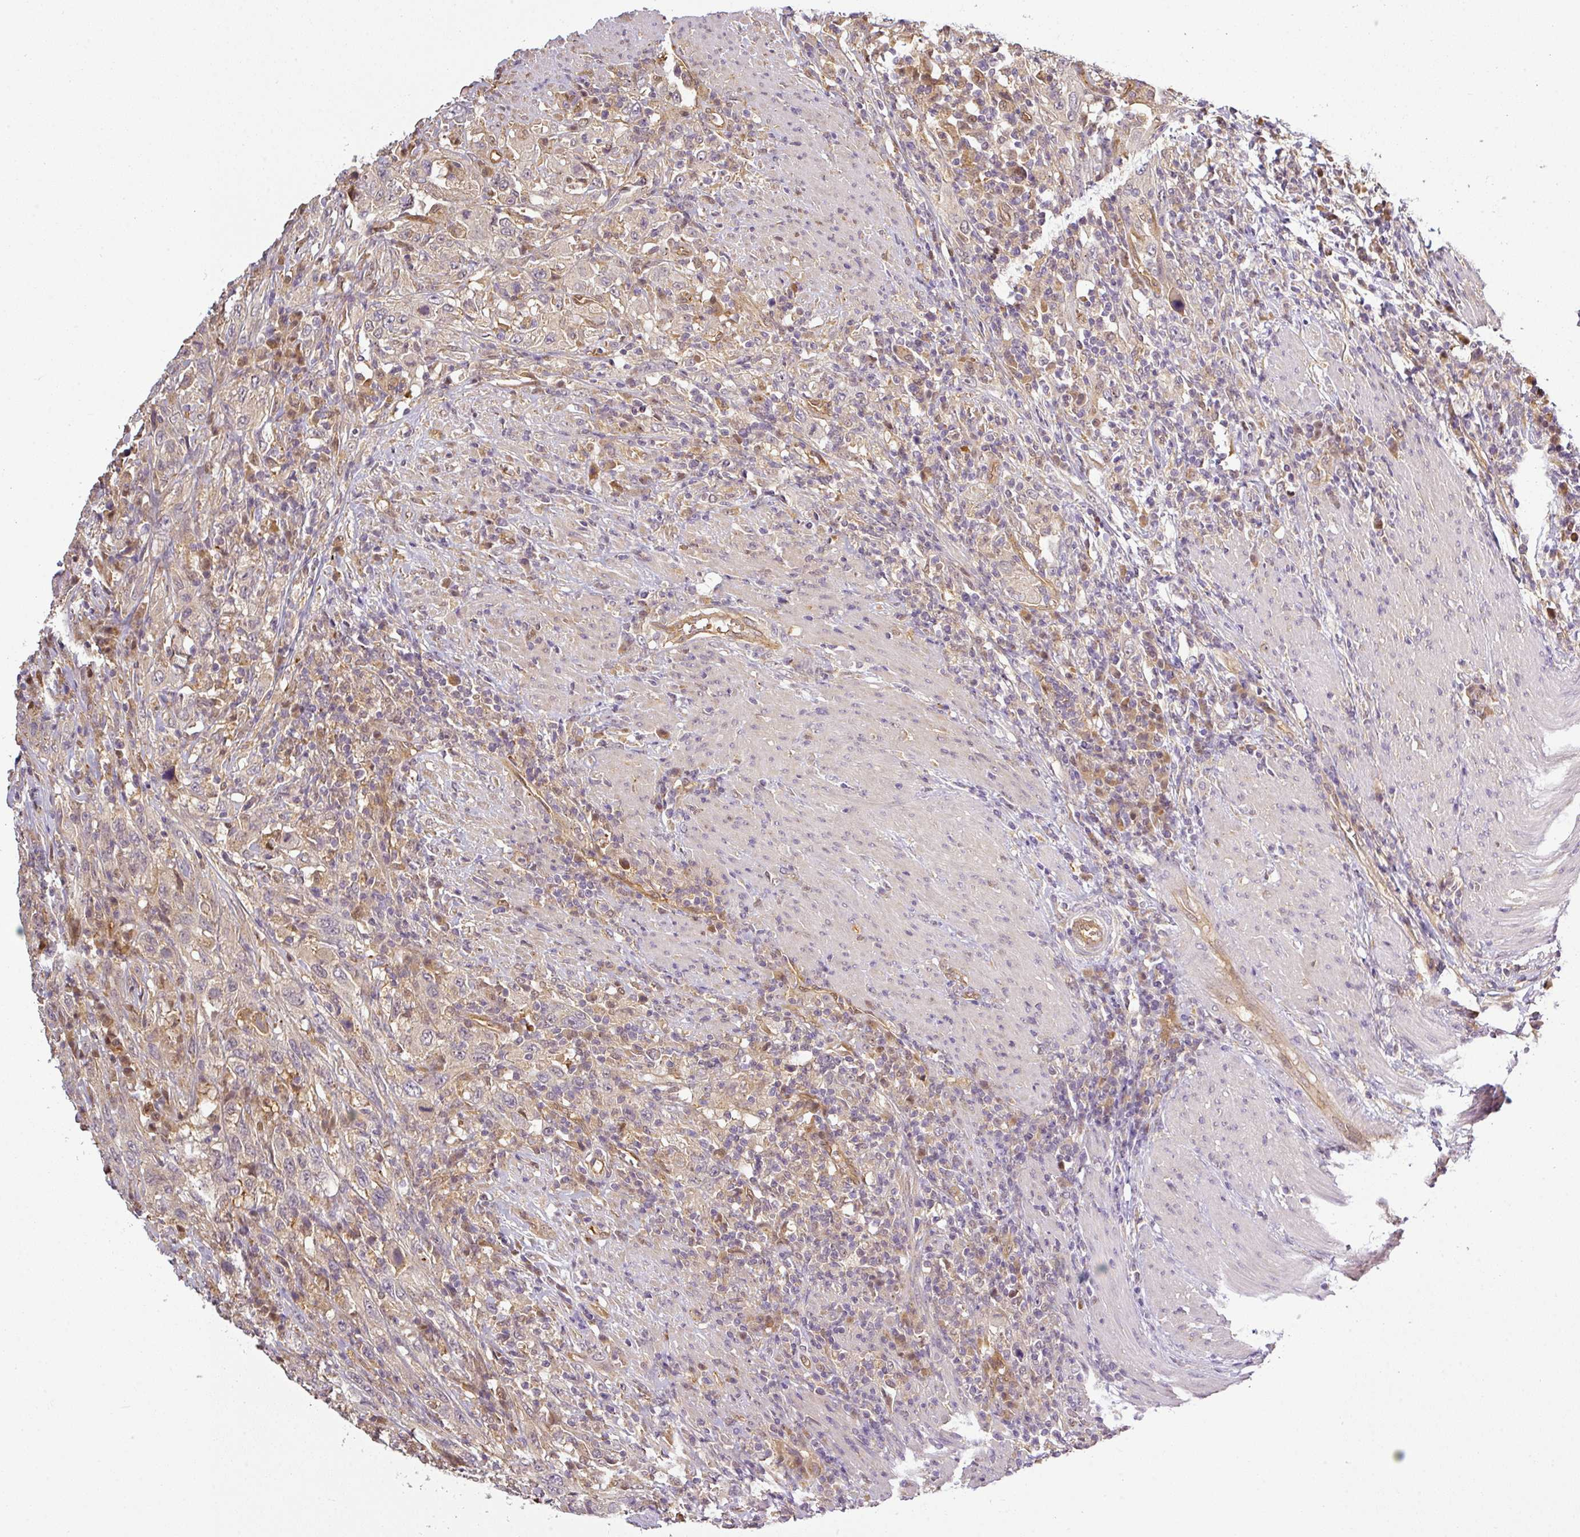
{"staining": {"intensity": "negative", "quantity": "none", "location": "none"}, "tissue": "urothelial cancer", "cell_type": "Tumor cells", "image_type": "cancer", "snomed": [{"axis": "morphology", "description": "Urothelial carcinoma, High grade"}, {"axis": "topography", "description": "Urinary bladder"}], "caption": "A histopathology image of high-grade urothelial carcinoma stained for a protein shows no brown staining in tumor cells. The staining is performed using DAB brown chromogen with nuclei counter-stained in using hematoxylin.", "gene": "ANKRD18A", "patient": {"sex": "male", "age": 61}}